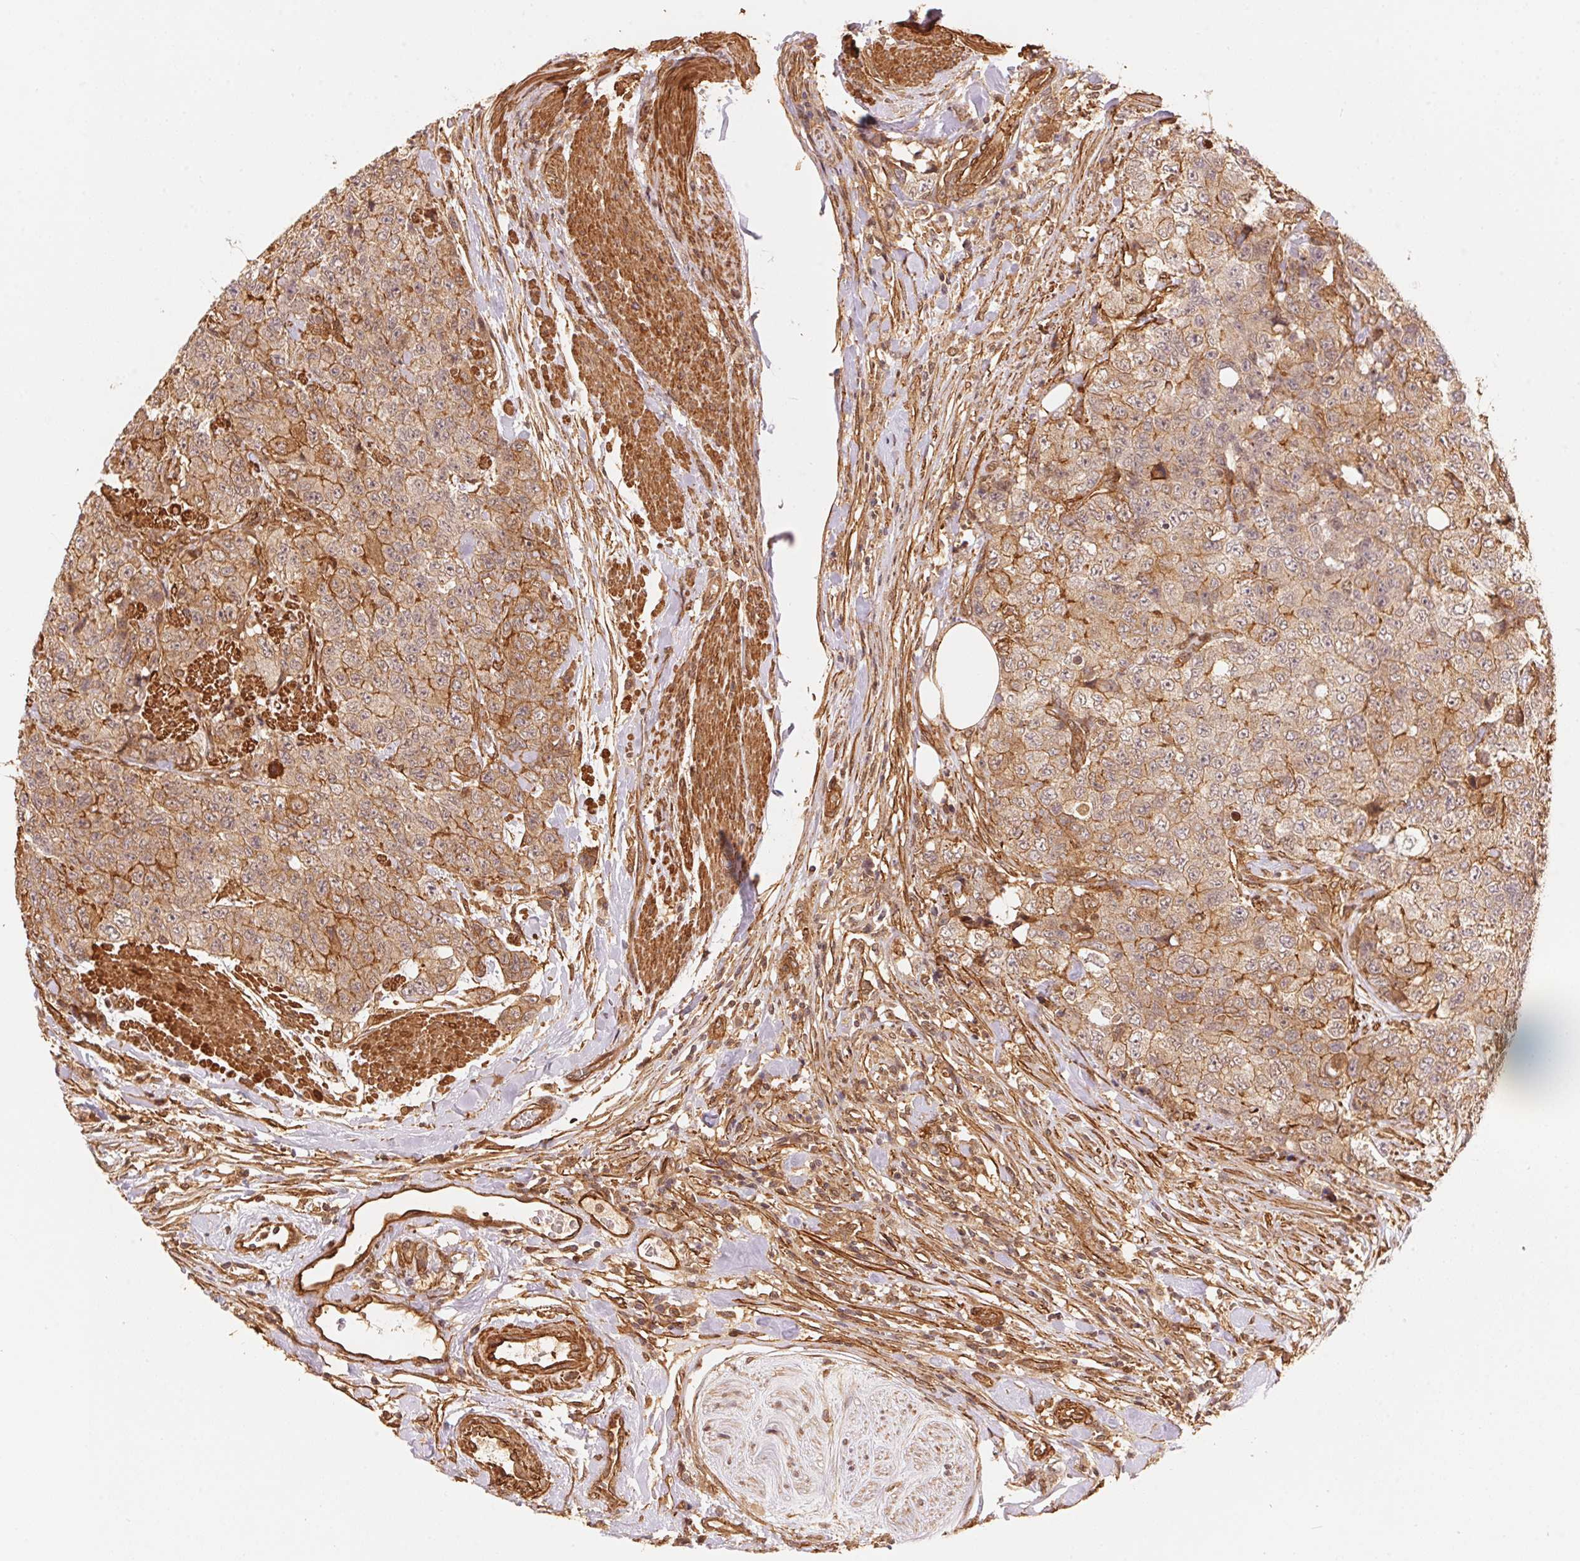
{"staining": {"intensity": "moderate", "quantity": "25%-75%", "location": "cytoplasmic/membranous"}, "tissue": "urothelial cancer", "cell_type": "Tumor cells", "image_type": "cancer", "snomed": [{"axis": "morphology", "description": "Urothelial carcinoma, High grade"}, {"axis": "topography", "description": "Urinary bladder"}], "caption": "IHC (DAB) staining of urothelial cancer displays moderate cytoplasmic/membranous protein staining in approximately 25%-75% of tumor cells. (DAB (3,3'-diaminobenzidine) IHC with brightfield microscopy, high magnification).", "gene": "TNIP2", "patient": {"sex": "female", "age": 78}}